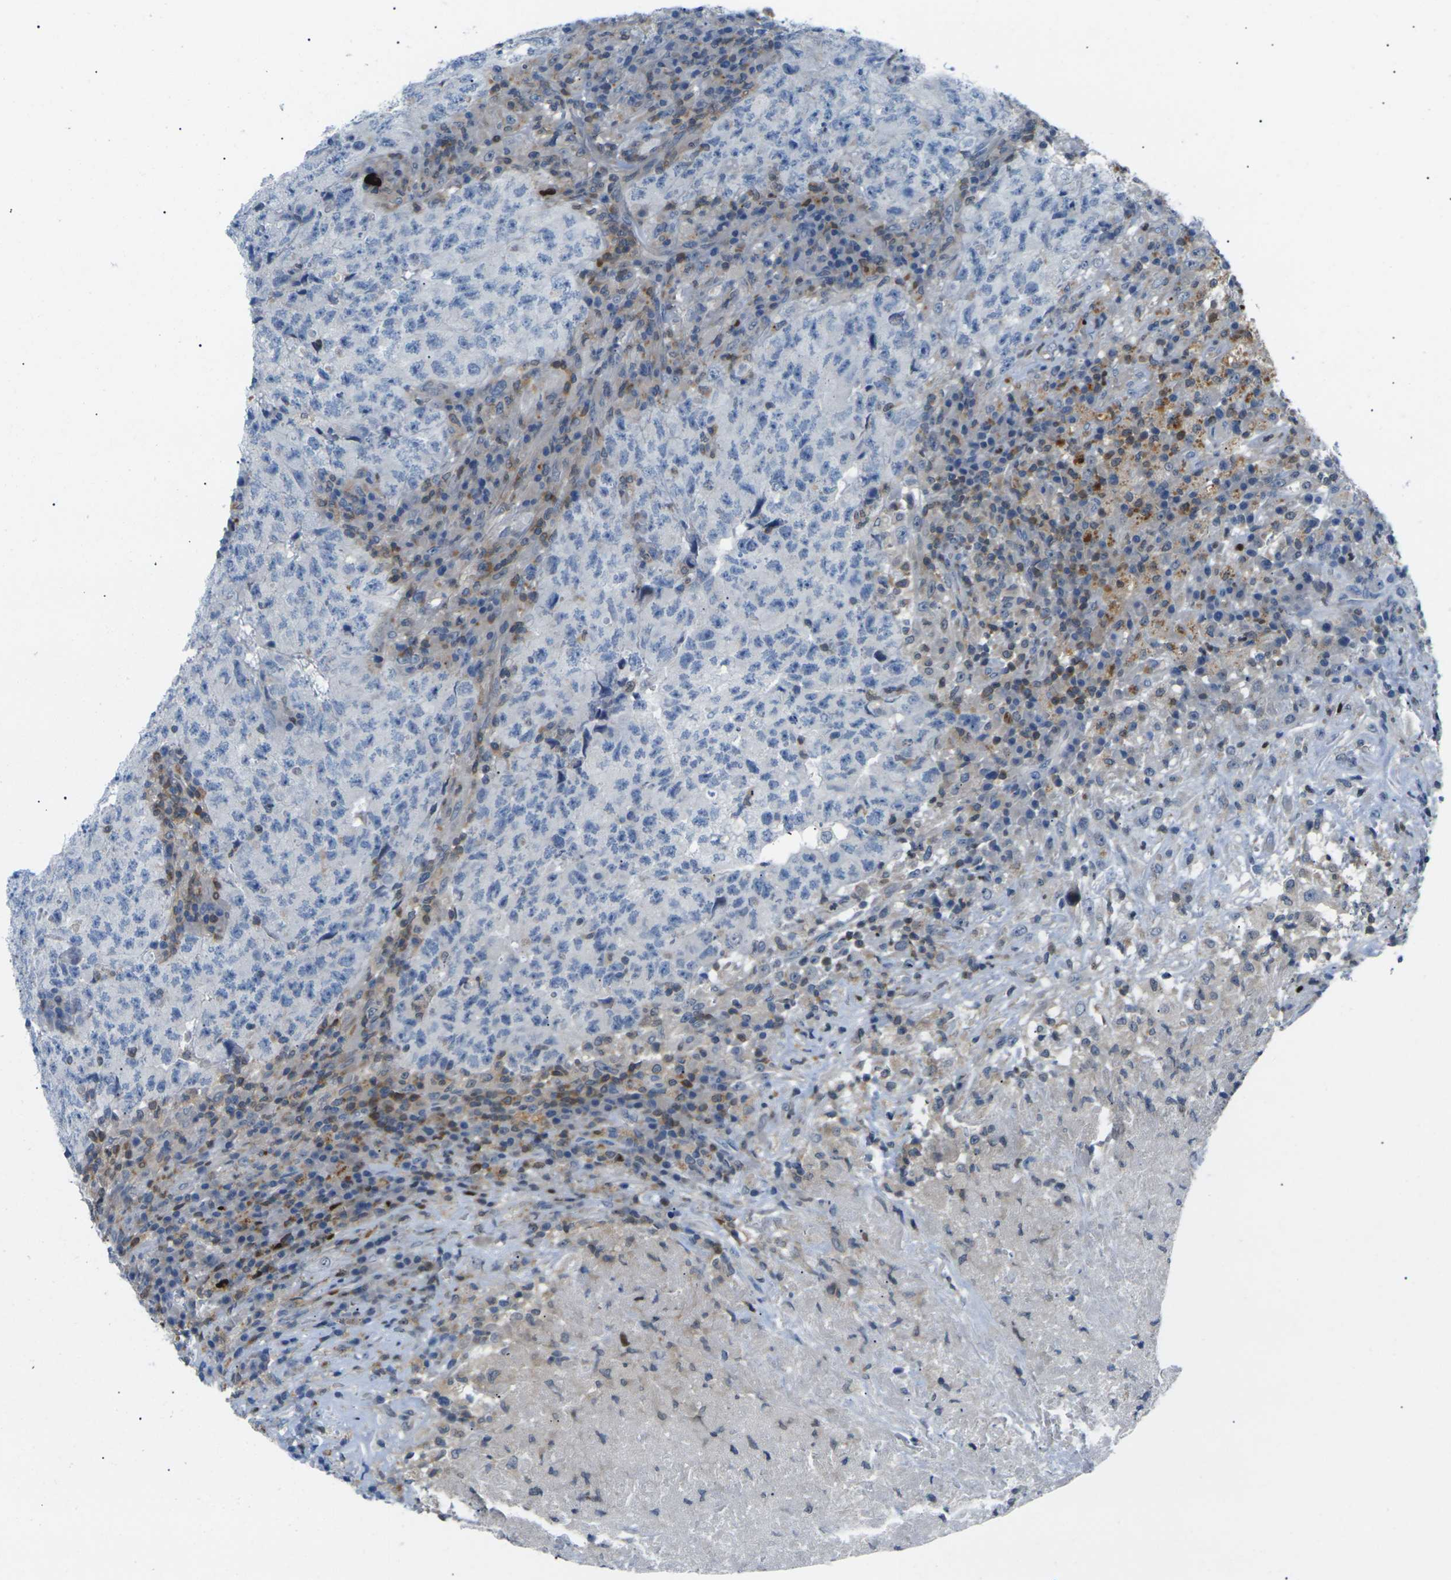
{"staining": {"intensity": "negative", "quantity": "none", "location": "none"}, "tissue": "testis cancer", "cell_type": "Tumor cells", "image_type": "cancer", "snomed": [{"axis": "morphology", "description": "Necrosis, NOS"}, {"axis": "morphology", "description": "Carcinoma, Embryonal, NOS"}, {"axis": "topography", "description": "Testis"}], "caption": "Human testis cancer stained for a protein using immunohistochemistry (IHC) reveals no expression in tumor cells.", "gene": "RPS6KA3", "patient": {"sex": "male", "age": 19}}